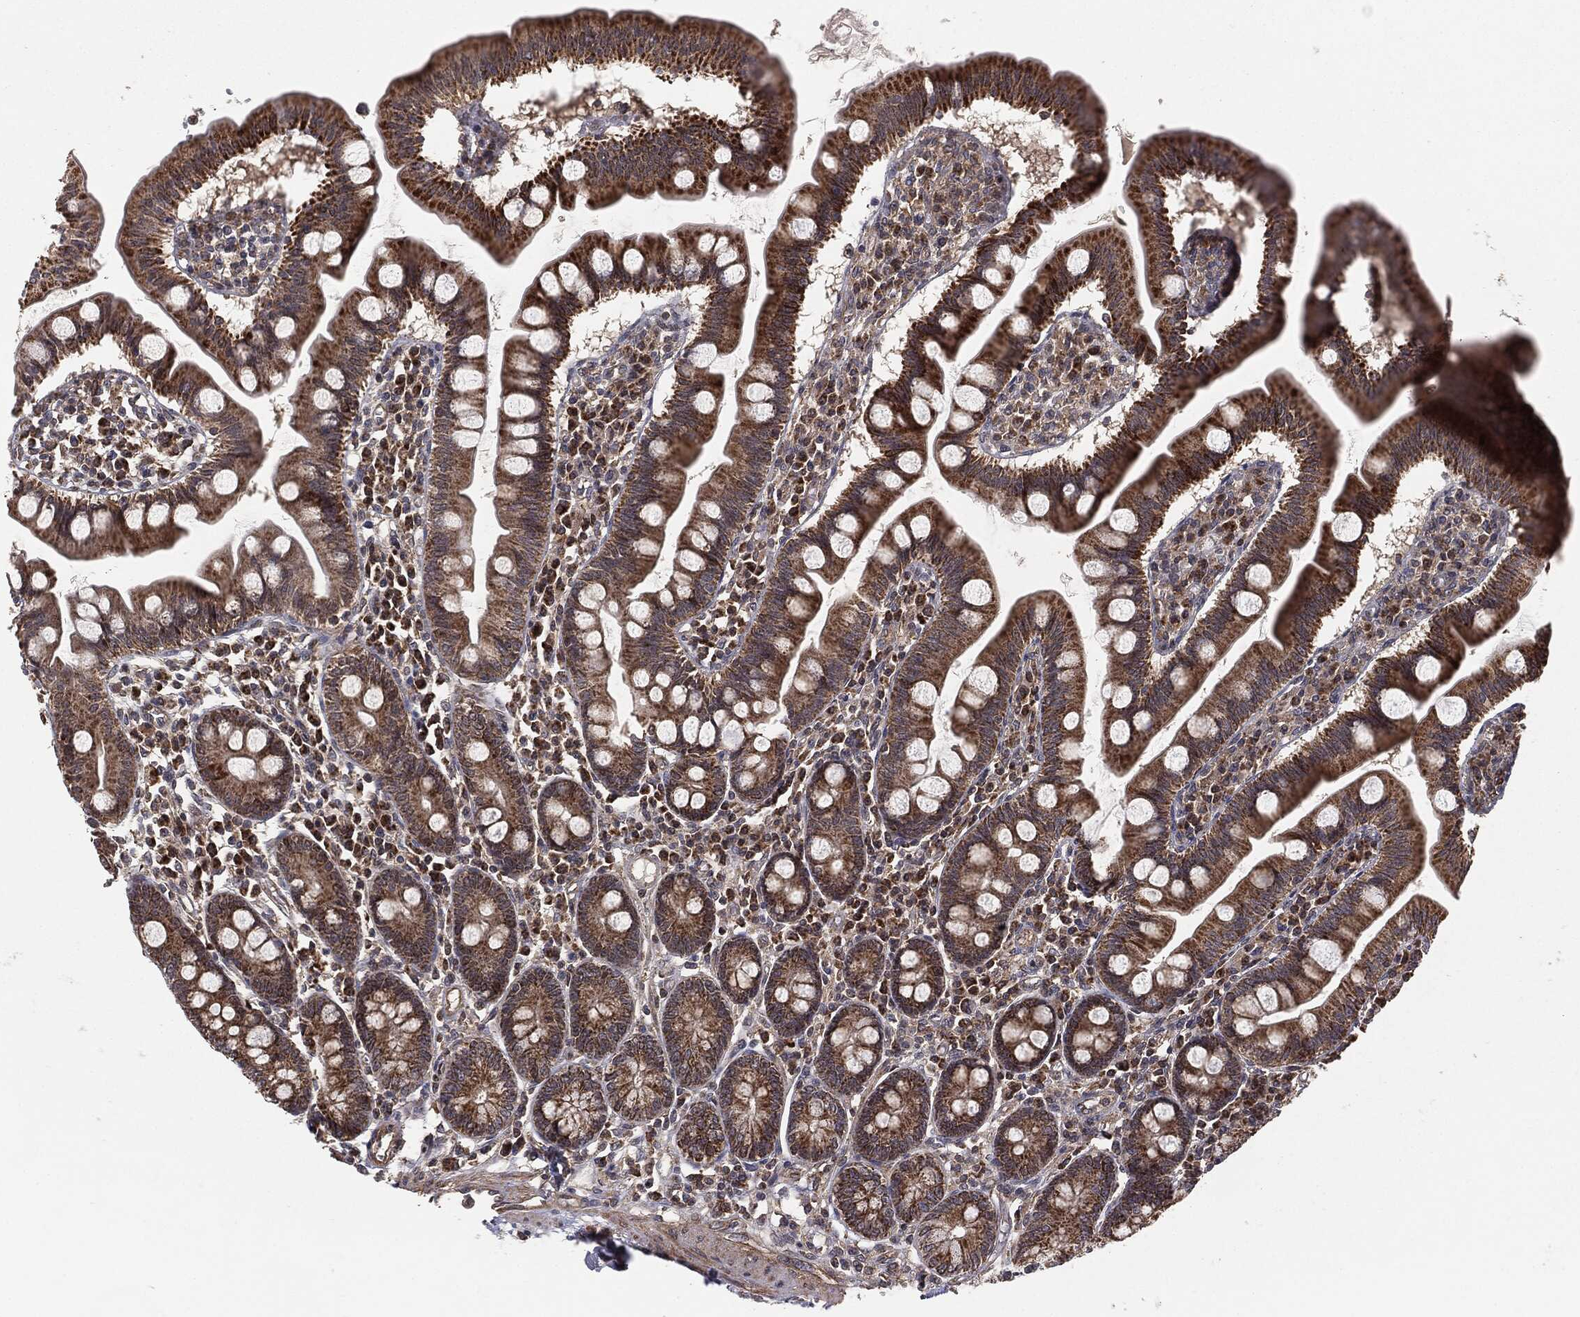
{"staining": {"intensity": "strong", "quantity": ">75%", "location": "cytoplasmic/membranous"}, "tissue": "small intestine", "cell_type": "Glandular cells", "image_type": "normal", "snomed": [{"axis": "morphology", "description": "Normal tissue, NOS"}, {"axis": "topography", "description": "Small intestine"}], "caption": "A high-resolution image shows IHC staining of unremarkable small intestine, which reveals strong cytoplasmic/membranous expression in approximately >75% of glandular cells.", "gene": "MTOR", "patient": {"sex": "male", "age": 88}}